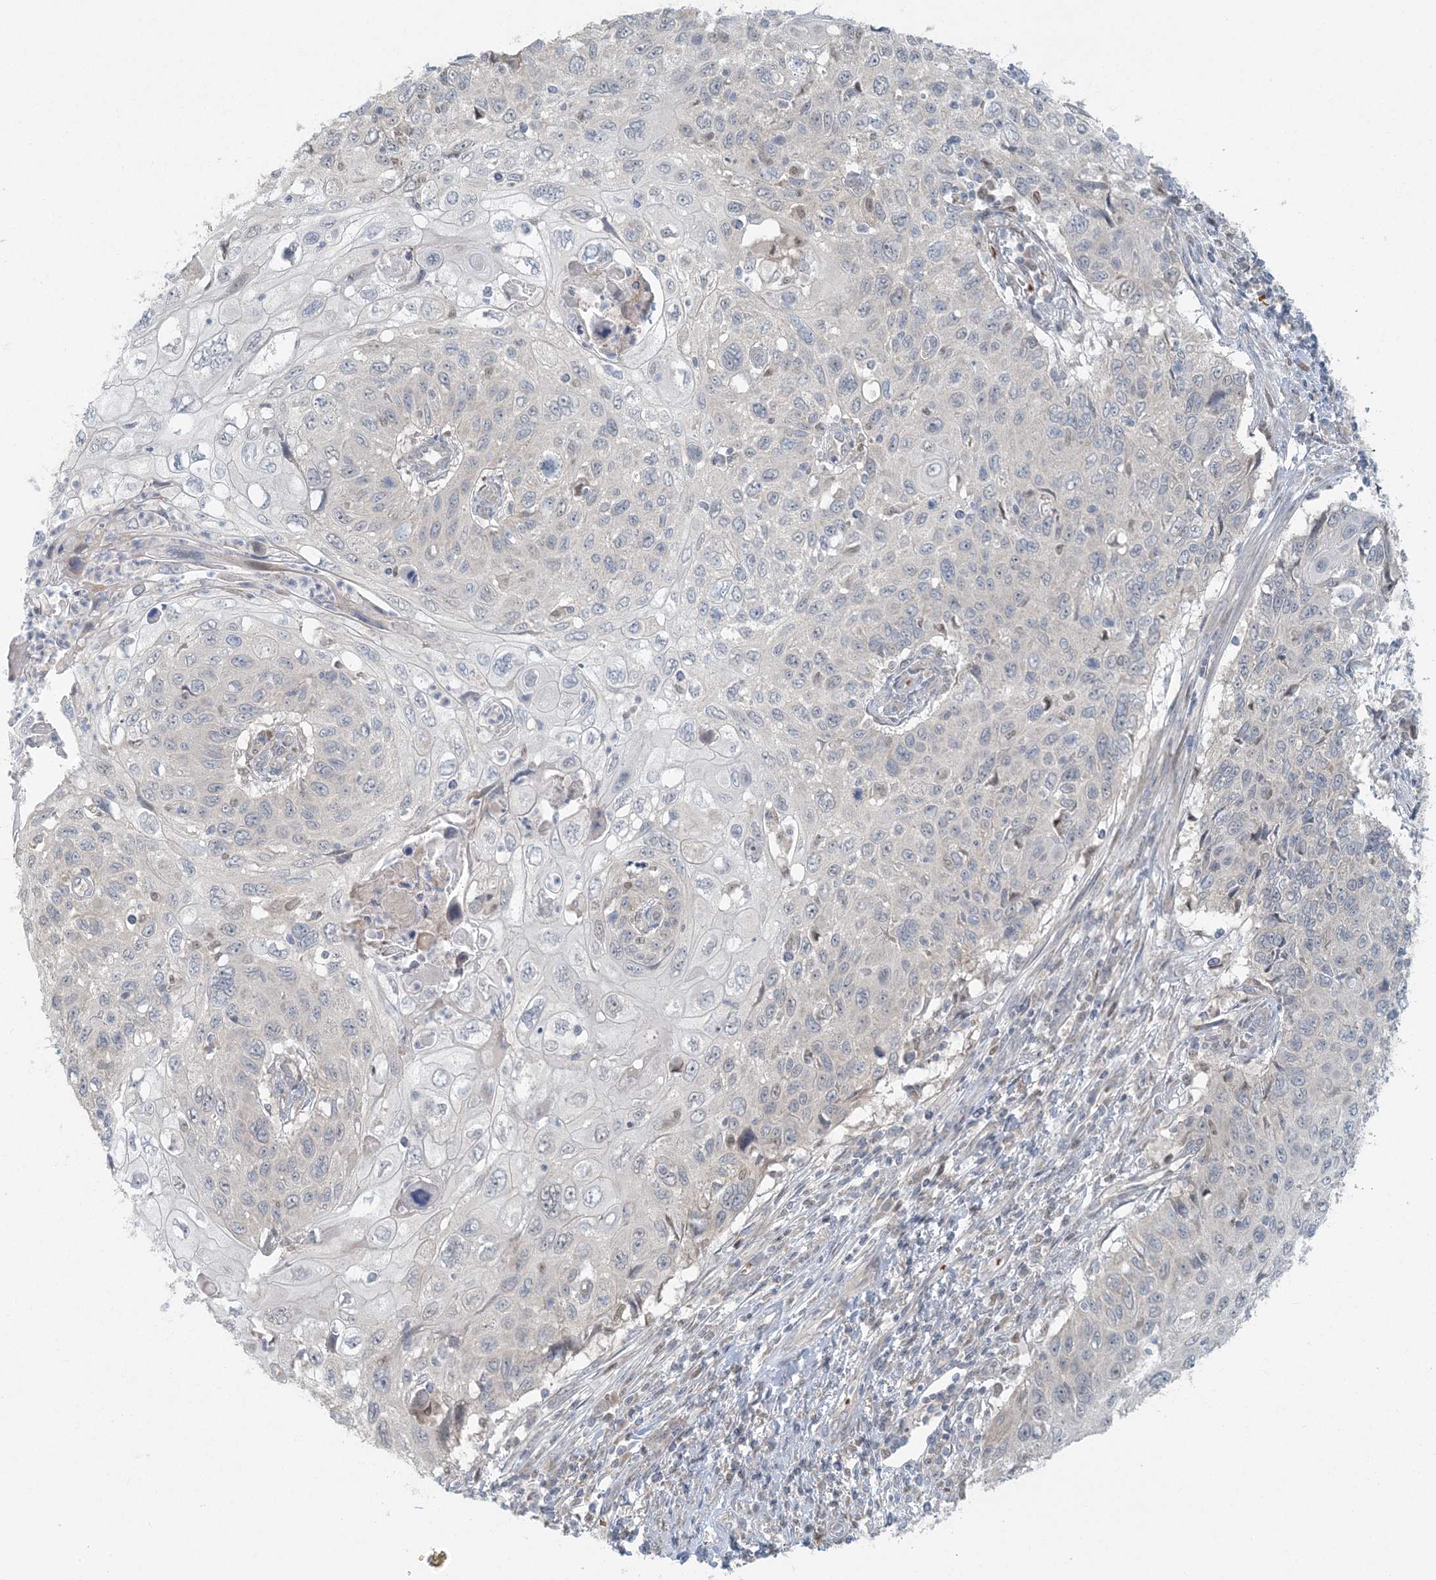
{"staining": {"intensity": "negative", "quantity": "none", "location": "none"}, "tissue": "cervical cancer", "cell_type": "Tumor cells", "image_type": "cancer", "snomed": [{"axis": "morphology", "description": "Squamous cell carcinoma, NOS"}, {"axis": "topography", "description": "Cervix"}], "caption": "DAB immunohistochemical staining of human cervical squamous cell carcinoma shows no significant expression in tumor cells.", "gene": "CTDNEP1", "patient": {"sex": "female", "age": 70}}